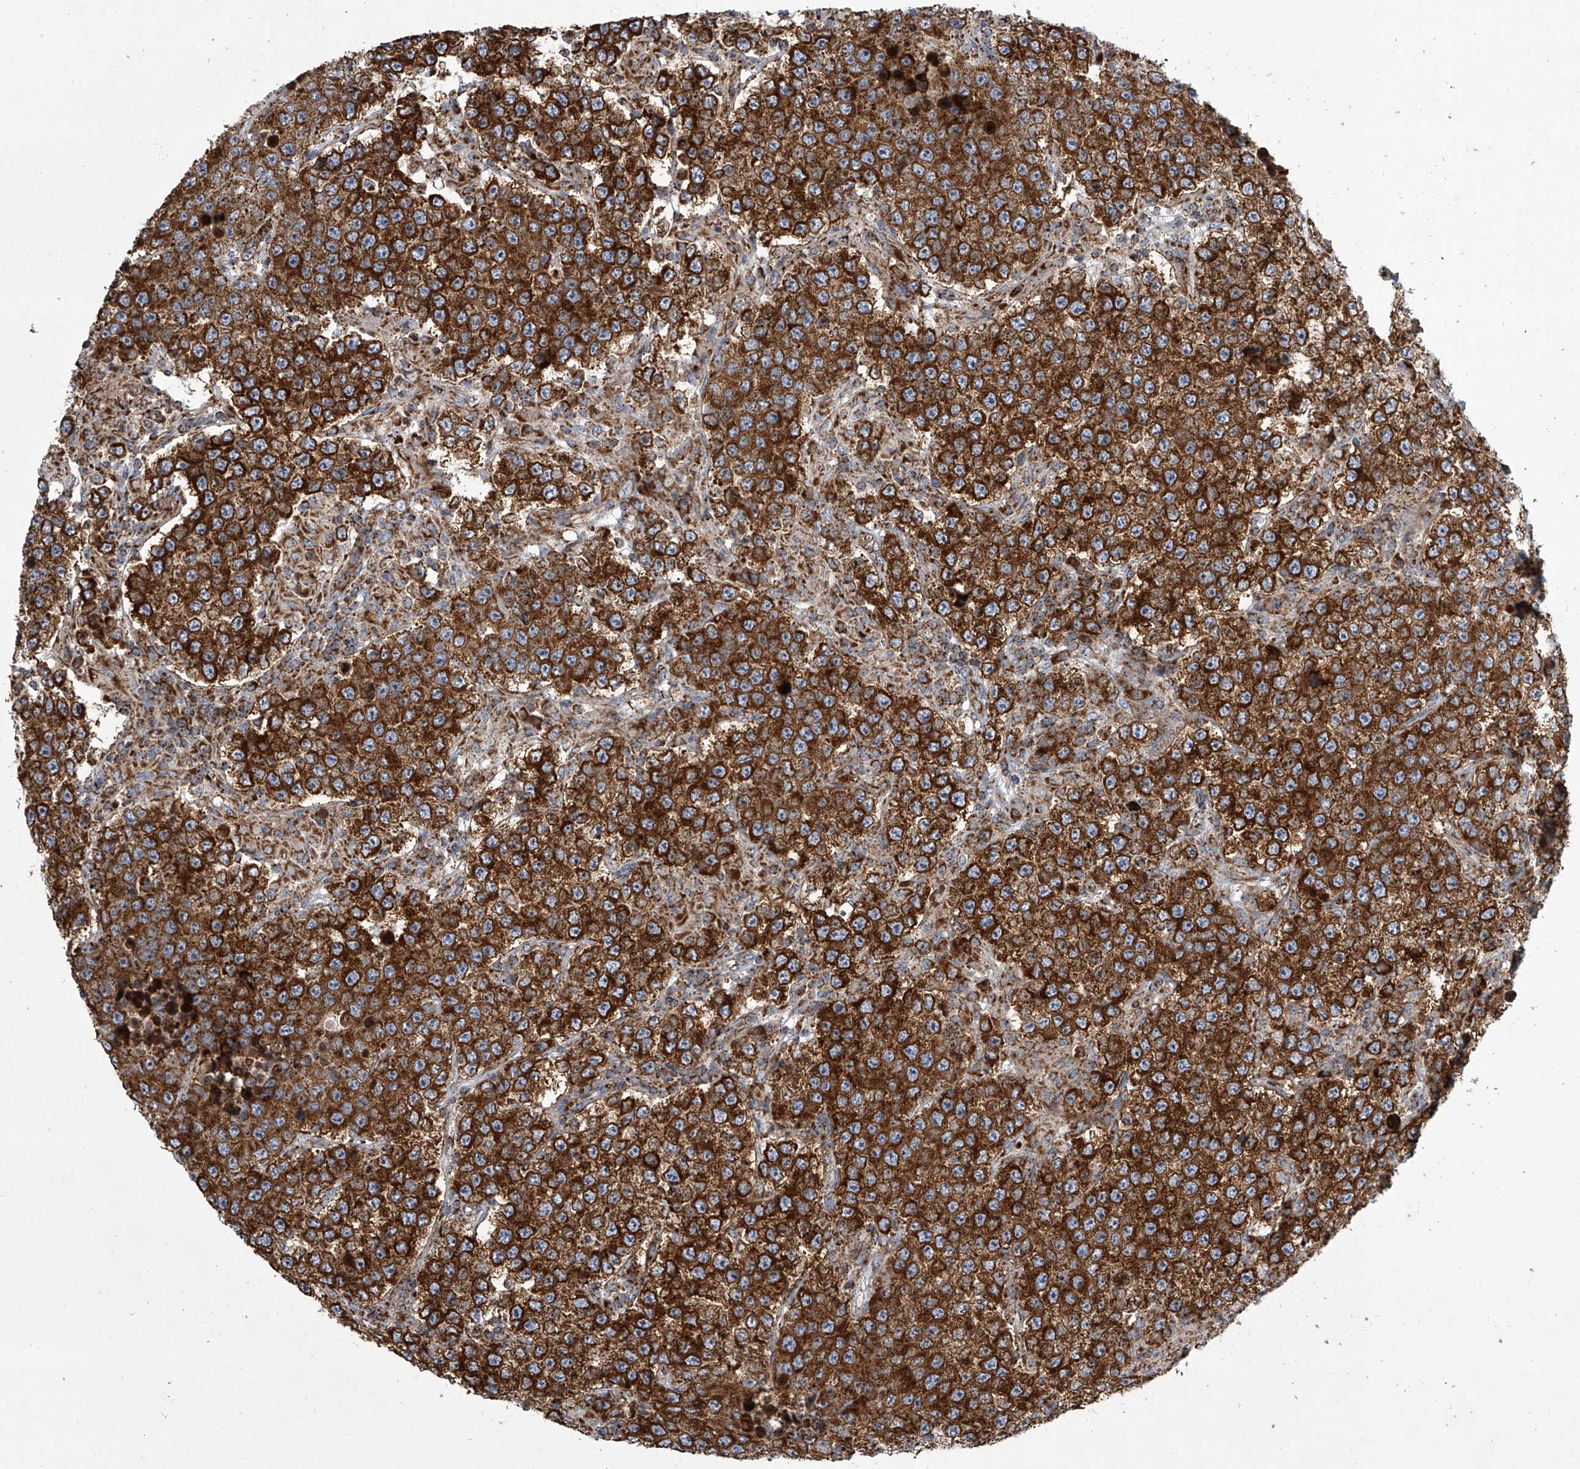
{"staining": {"intensity": "strong", "quantity": ">75%", "location": "cytoplasmic/membranous"}, "tissue": "testis cancer", "cell_type": "Tumor cells", "image_type": "cancer", "snomed": [{"axis": "morphology", "description": "Normal tissue, NOS"}, {"axis": "morphology", "description": "Urothelial carcinoma, High grade"}, {"axis": "morphology", "description": "Seminoma, NOS"}, {"axis": "morphology", "description": "Carcinoma, Embryonal, NOS"}, {"axis": "topography", "description": "Urinary bladder"}, {"axis": "topography", "description": "Testis"}], "caption": "Protein staining of high-grade urothelial carcinoma (testis) tissue exhibits strong cytoplasmic/membranous positivity in approximately >75% of tumor cells.", "gene": "ZC3H15", "patient": {"sex": "male", "age": 41}}